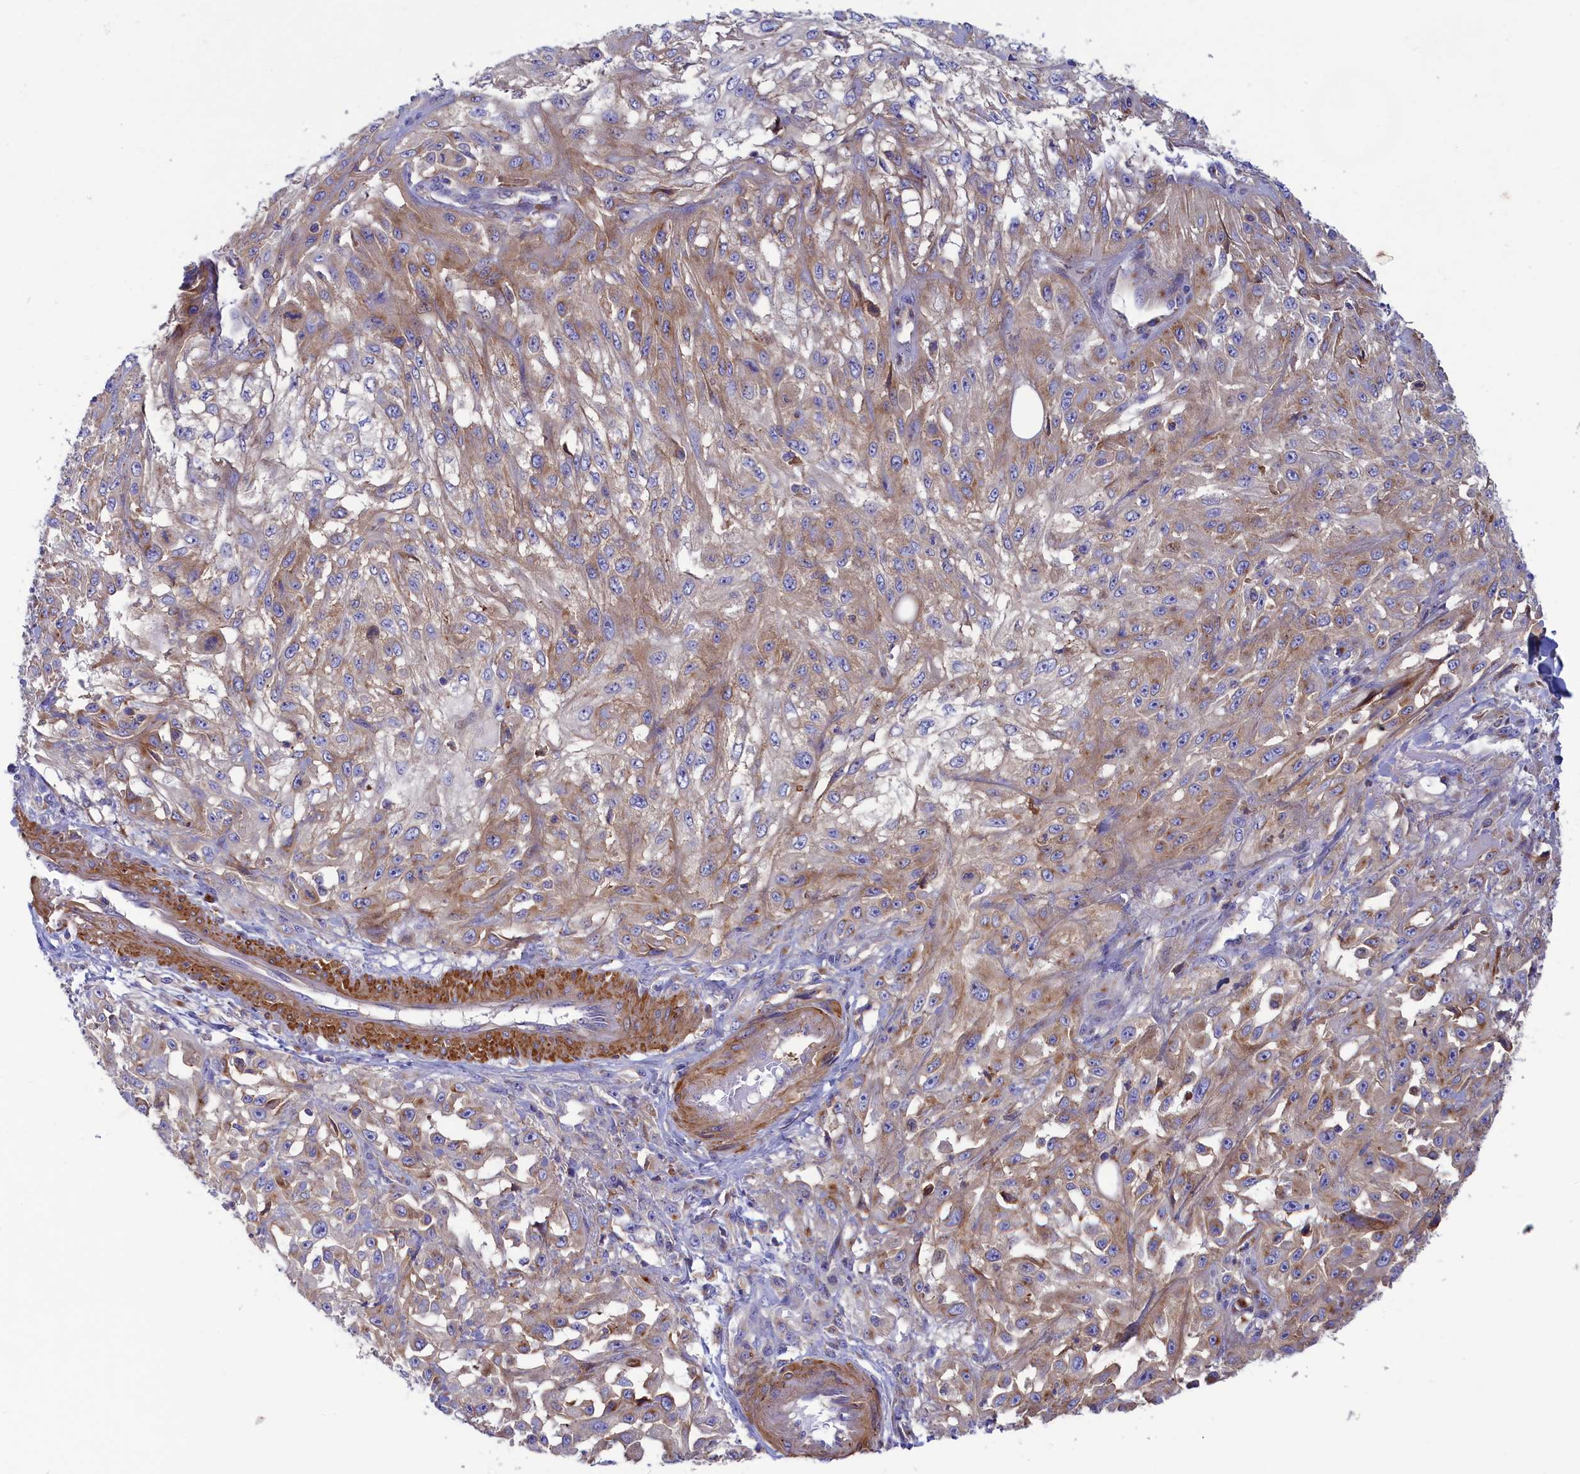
{"staining": {"intensity": "moderate", "quantity": "25%-75%", "location": "cytoplasmic/membranous"}, "tissue": "skin cancer", "cell_type": "Tumor cells", "image_type": "cancer", "snomed": [{"axis": "morphology", "description": "Squamous cell carcinoma, NOS"}, {"axis": "morphology", "description": "Squamous cell carcinoma, metastatic, NOS"}, {"axis": "topography", "description": "Skin"}, {"axis": "topography", "description": "Lymph node"}], "caption": "Protein staining of skin cancer tissue displays moderate cytoplasmic/membranous expression in about 25%-75% of tumor cells.", "gene": "SCAMP4", "patient": {"sex": "male", "age": 75}}